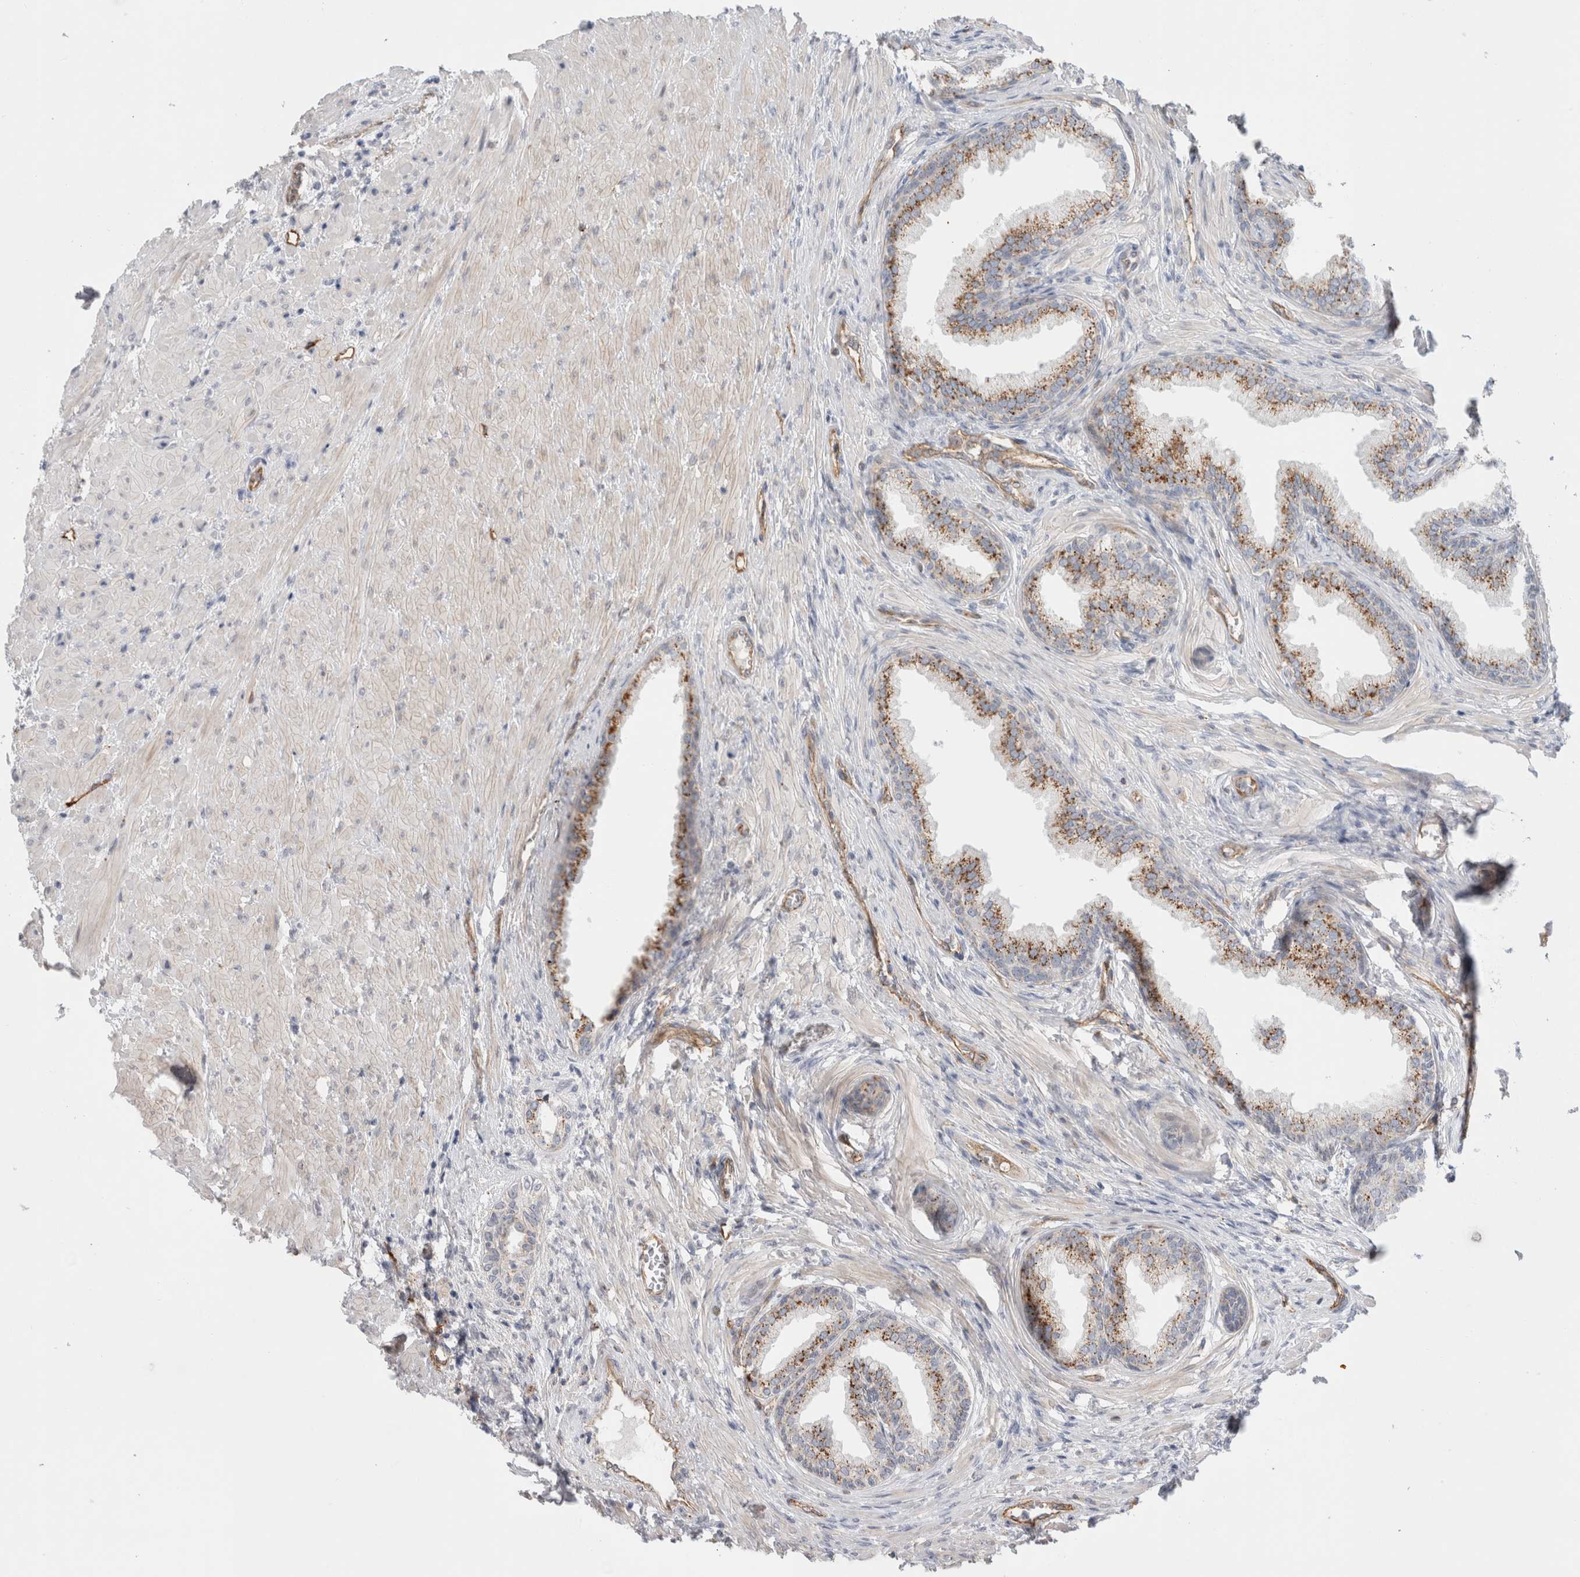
{"staining": {"intensity": "moderate", "quantity": "25%-75%", "location": "cytoplasmic/membranous"}, "tissue": "prostate", "cell_type": "Glandular cells", "image_type": "normal", "snomed": [{"axis": "morphology", "description": "Normal tissue, NOS"}, {"axis": "topography", "description": "Prostate"}], "caption": "Brown immunohistochemical staining in benign prostate demonstrates moderate cytoplasmic/membranous expression in approximately 25%-75% of glandular cells.", "gene": "ANKMY1", "patient": {"sex": "male", "age": 76}}